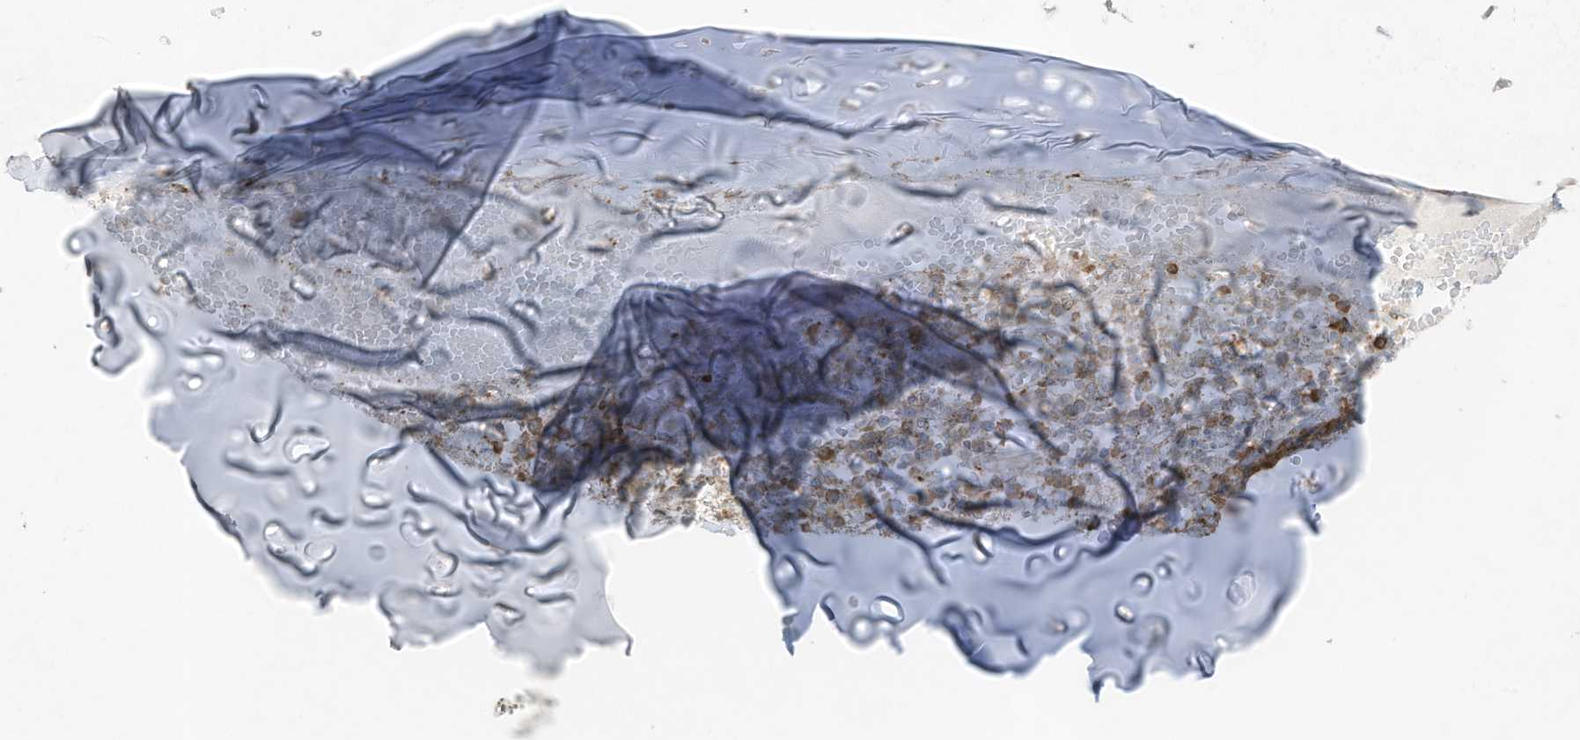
{"staining": {"intensity": "negative", "quantity": "none", "location": "none"}, "tissue": "soft tissue", "cell_type": "Chondrocytes", "image_type": "normal", "snomed": [{"axis": "morphology", "description": "Normal tissue, NOS"}, {"axis": "morphology", "description": "Basal cell carcinoma"}, {"axis": "topography", "description": "Cartilage tissue"}, {"axis": "topography", "description": "Nasopharynx"}, {"axis": "topography", "description": "Oral tissue"}], "caption": "DAB immunohistochemical staining of unremarkable human soft tissue exhibits no significant positivity in chondrocytes.", "gene": "PTK6", "patient": {"sex": "female", "age": 77}}